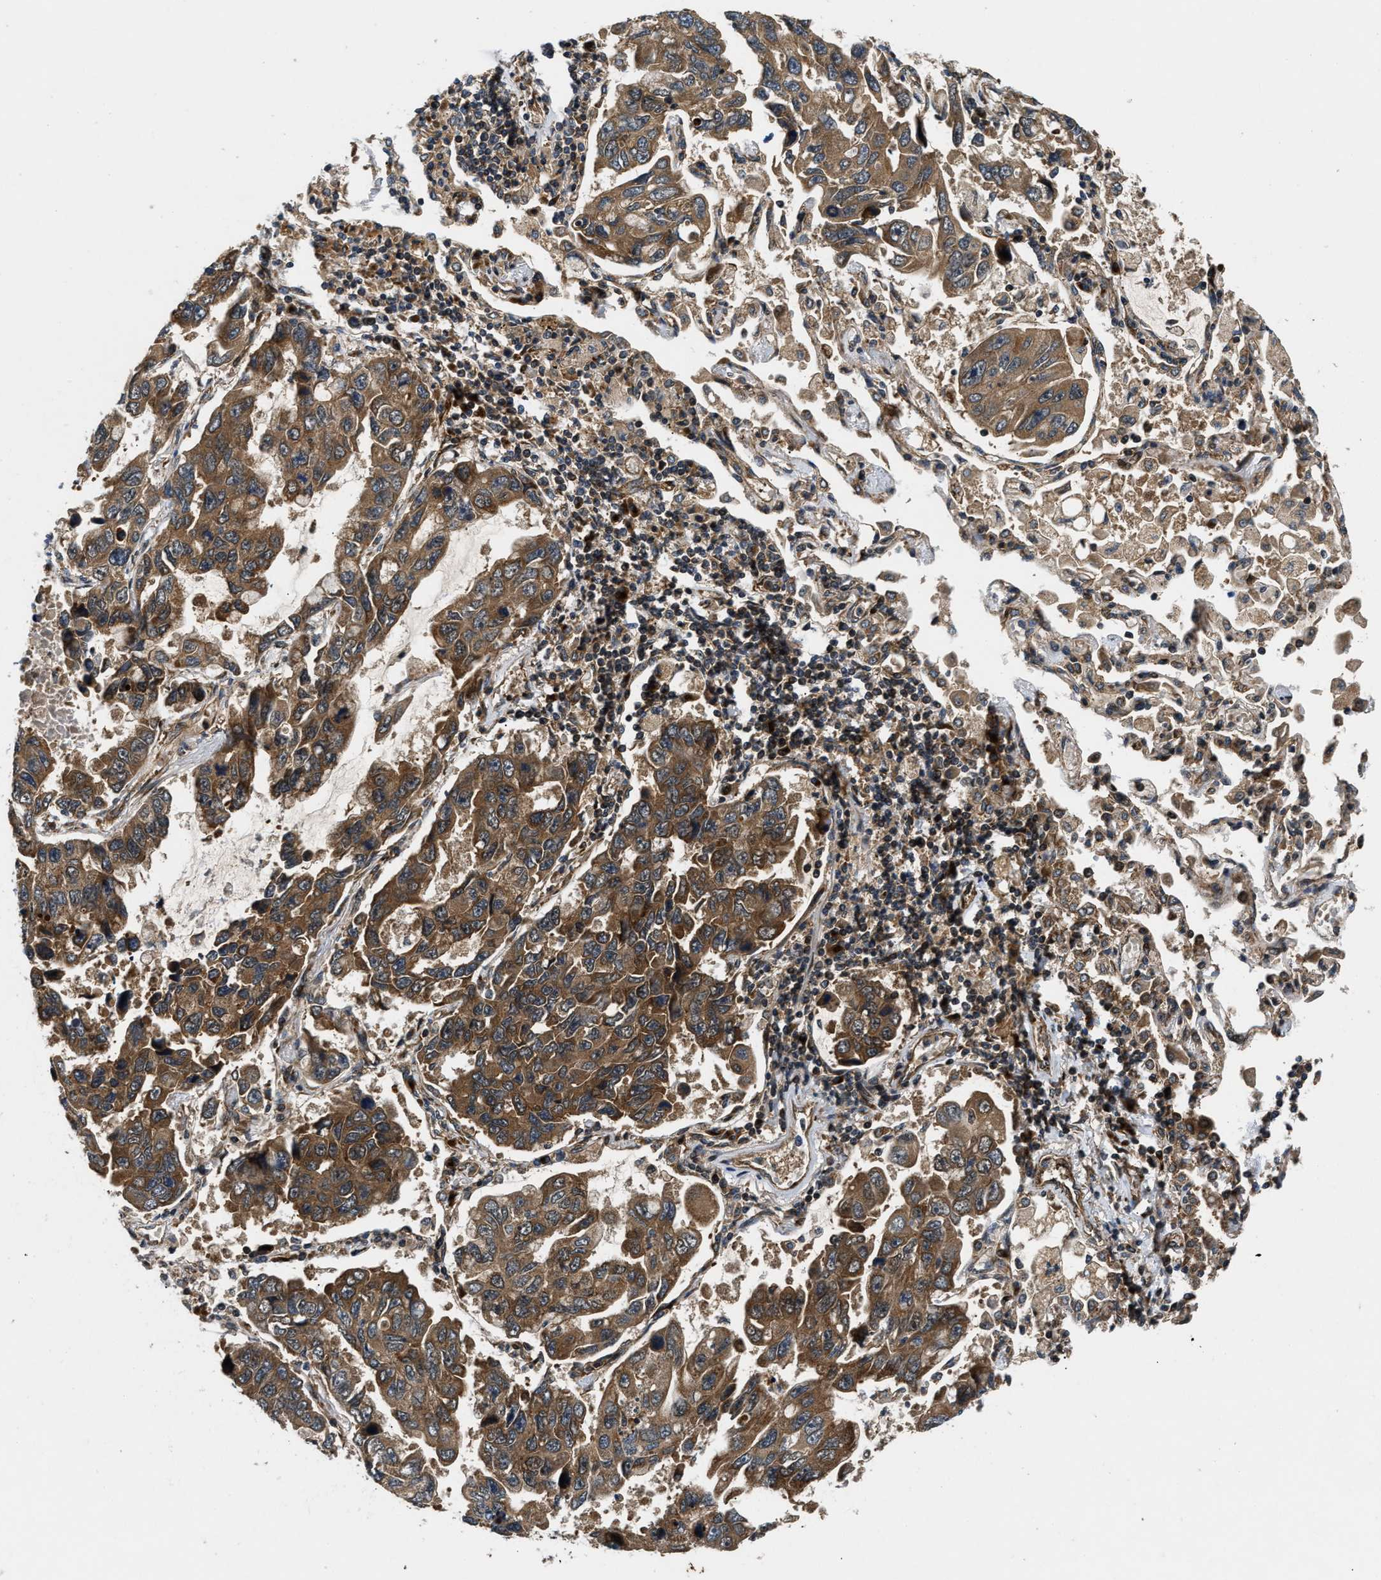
{"staining": {"intensity": "moderate", "quantity": ">75%", "location": "cytoplasmic/membranous"}, "tissue": "lung cancer", "cell_type": "Tumor cells", "image_type": "cancer", "snomed": [{"axis": "morphology", "description": "Adenocarcinoma, NOS"}, {"axis": "topography", "description": "Lung"}], "caption": "Lung adenocarcinoma was stained to show a protein in brown. There is medium levels of moderate cytoplasmic/membranous staining in approximately >75% of tumor cells.", "gene": "PNPLA8", "patient": {"sex": "male", "age": 64}}